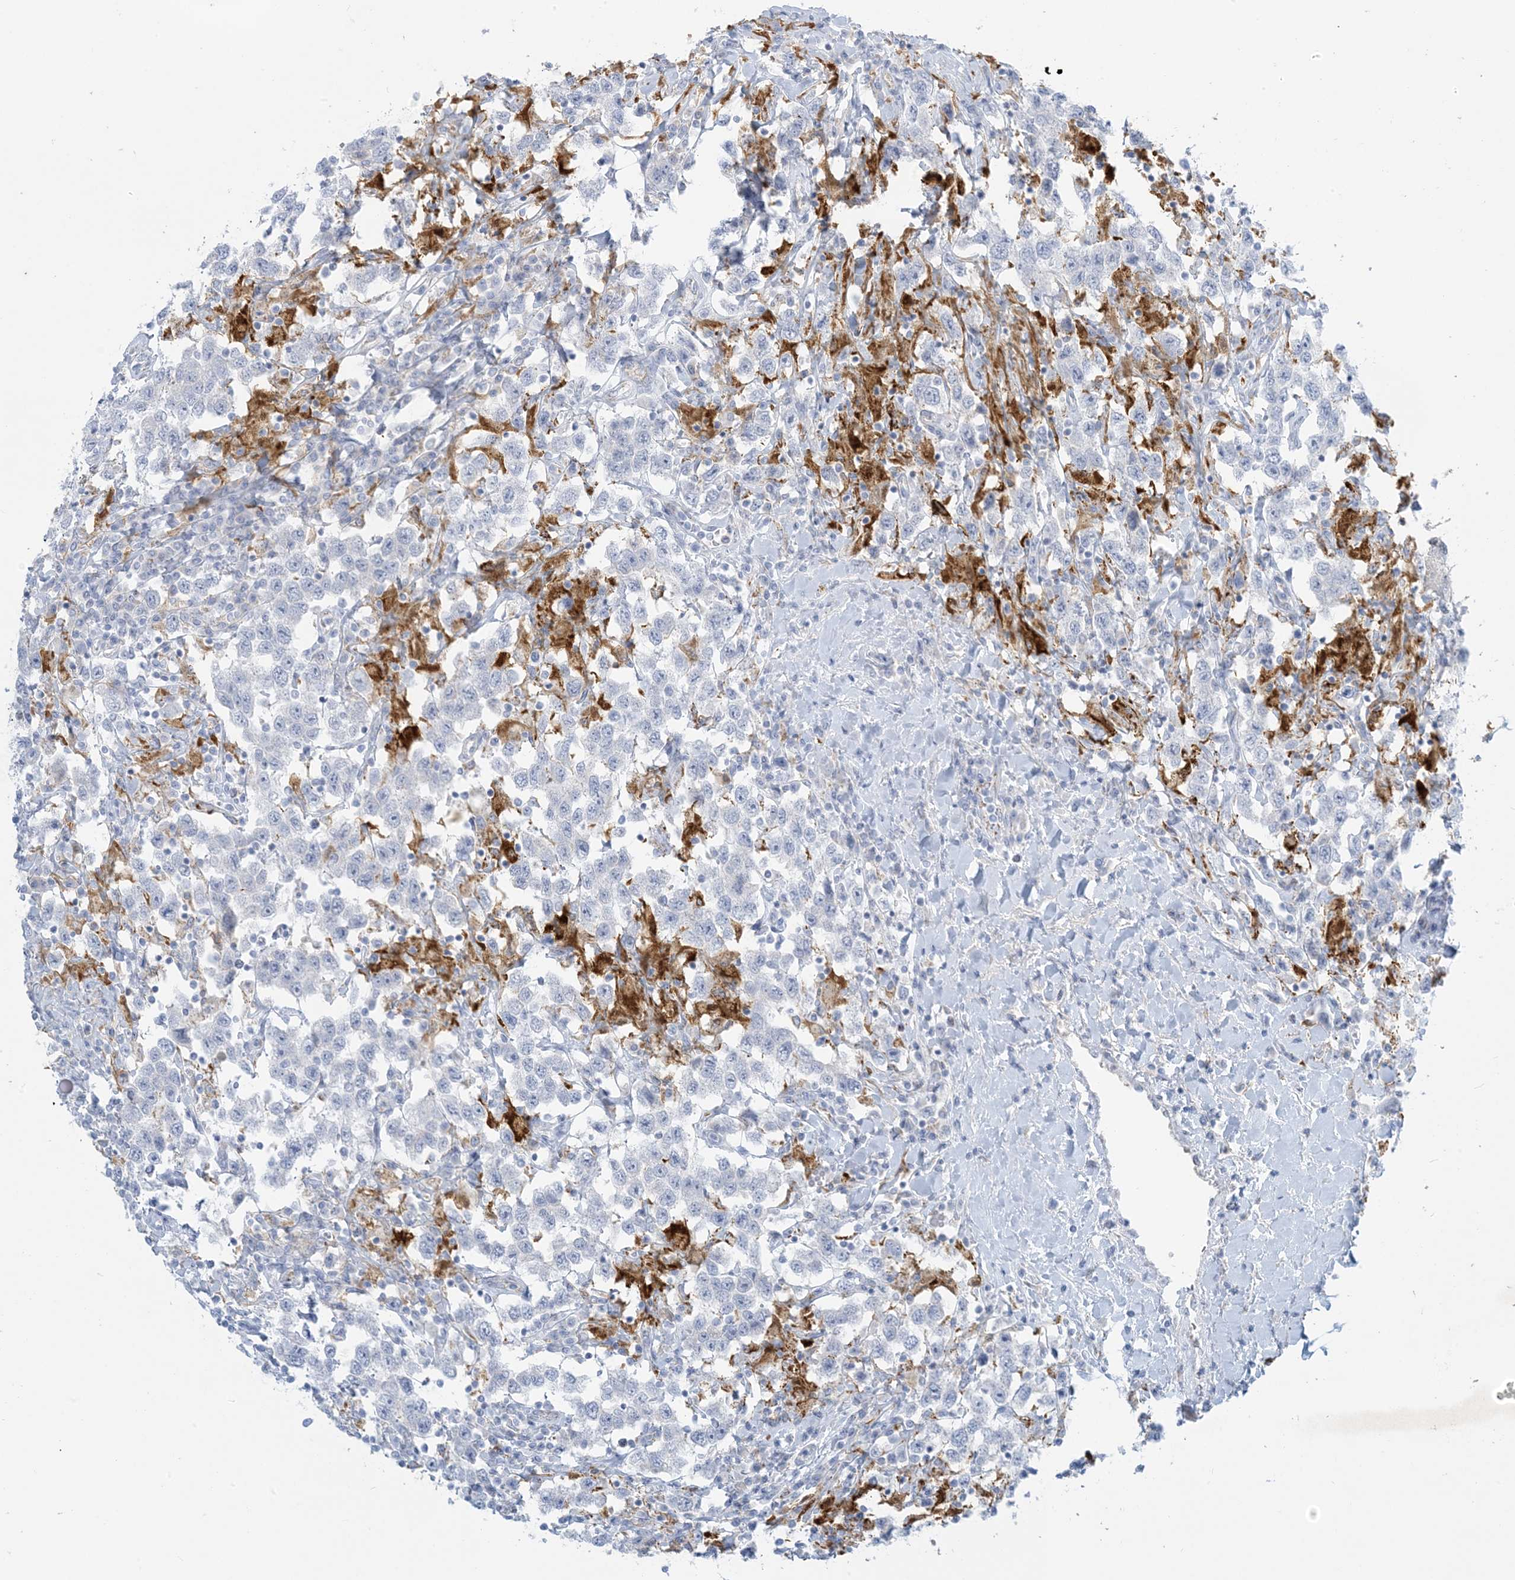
{"staining": {"intensity": "negative", "quantity": "none", "location": "none"}, "tissue": "testis cancer", "cell_type": "Tumor cells", "image_type": "cancer", "snomed": [{"axis": "morphology", "description": "Seminoma, NOS"}, {"axis": "topography", "description": "Testis"}], "caption": "High magnification brightfield microscopy of seminoma (testis) stained with DAB (3,3'-diaminobenzidine) (brown) and counterstained with hematoxylin (blue): tumor cells show no significant positivity. The staining is performed using DAB brown chromogen with nuclei counter-stained in using hematoxylin.", "gene": "ZDHHC4", "patient": {"sex": "male", "age": 41}}